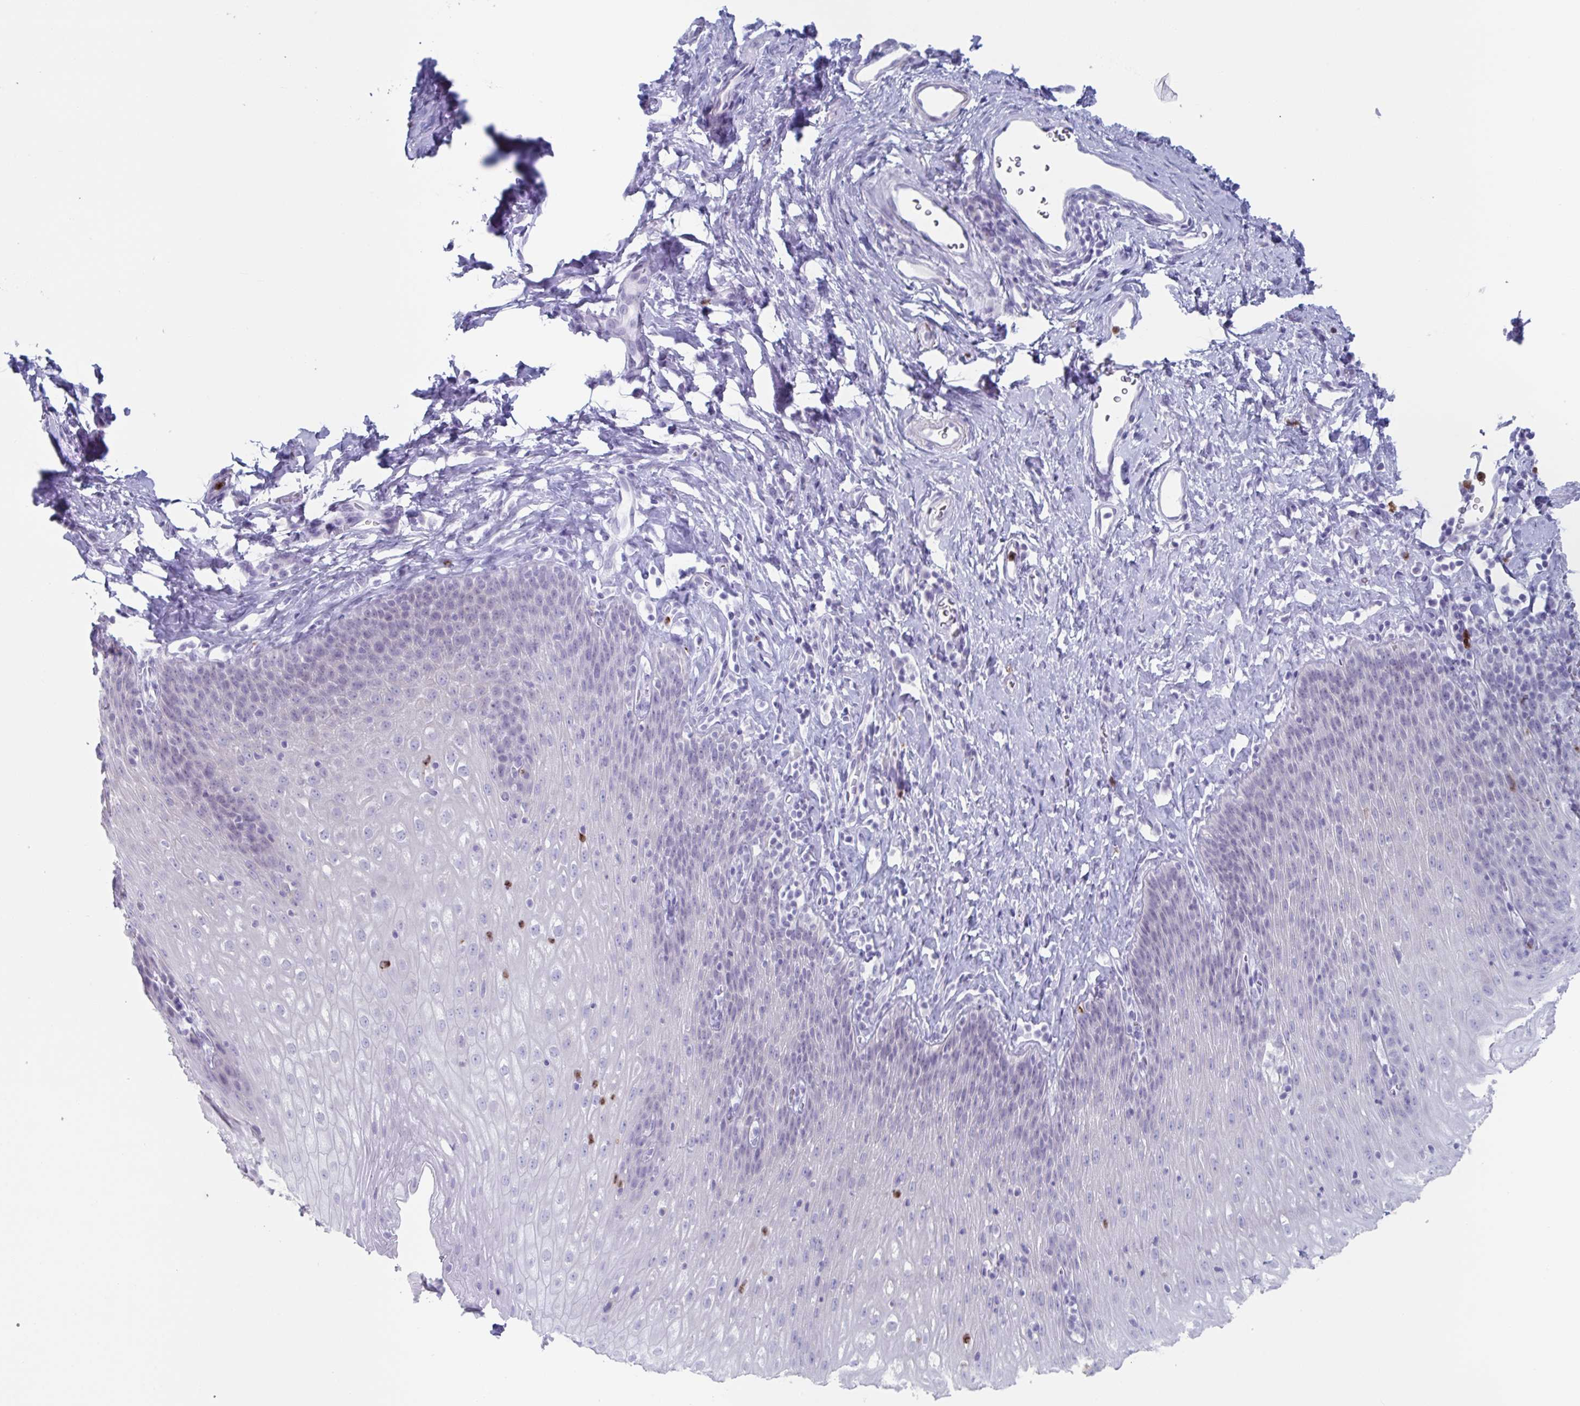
{"staining": {"intensity": "weak", "quantity": "<25%", "location": "cytoplasmic/membranous"}, "tissue": "esophagus", "cell_type": "Squamous epithelial cells", "image_type": "normal", "snomed": [{"axis": "morphology", "description": "Normal tissue, NOS"}, {"axis": "topography", "description": "Esophagus"}], "caption": "The immunohistochemistry image has no significant staining in squamous epithelial cells of esophagus. (Immunohistochemistry, brightfield microscopy, high magnification).", "gene": "CYP4F11", "patient": {"sex": "female", "age": 61}}